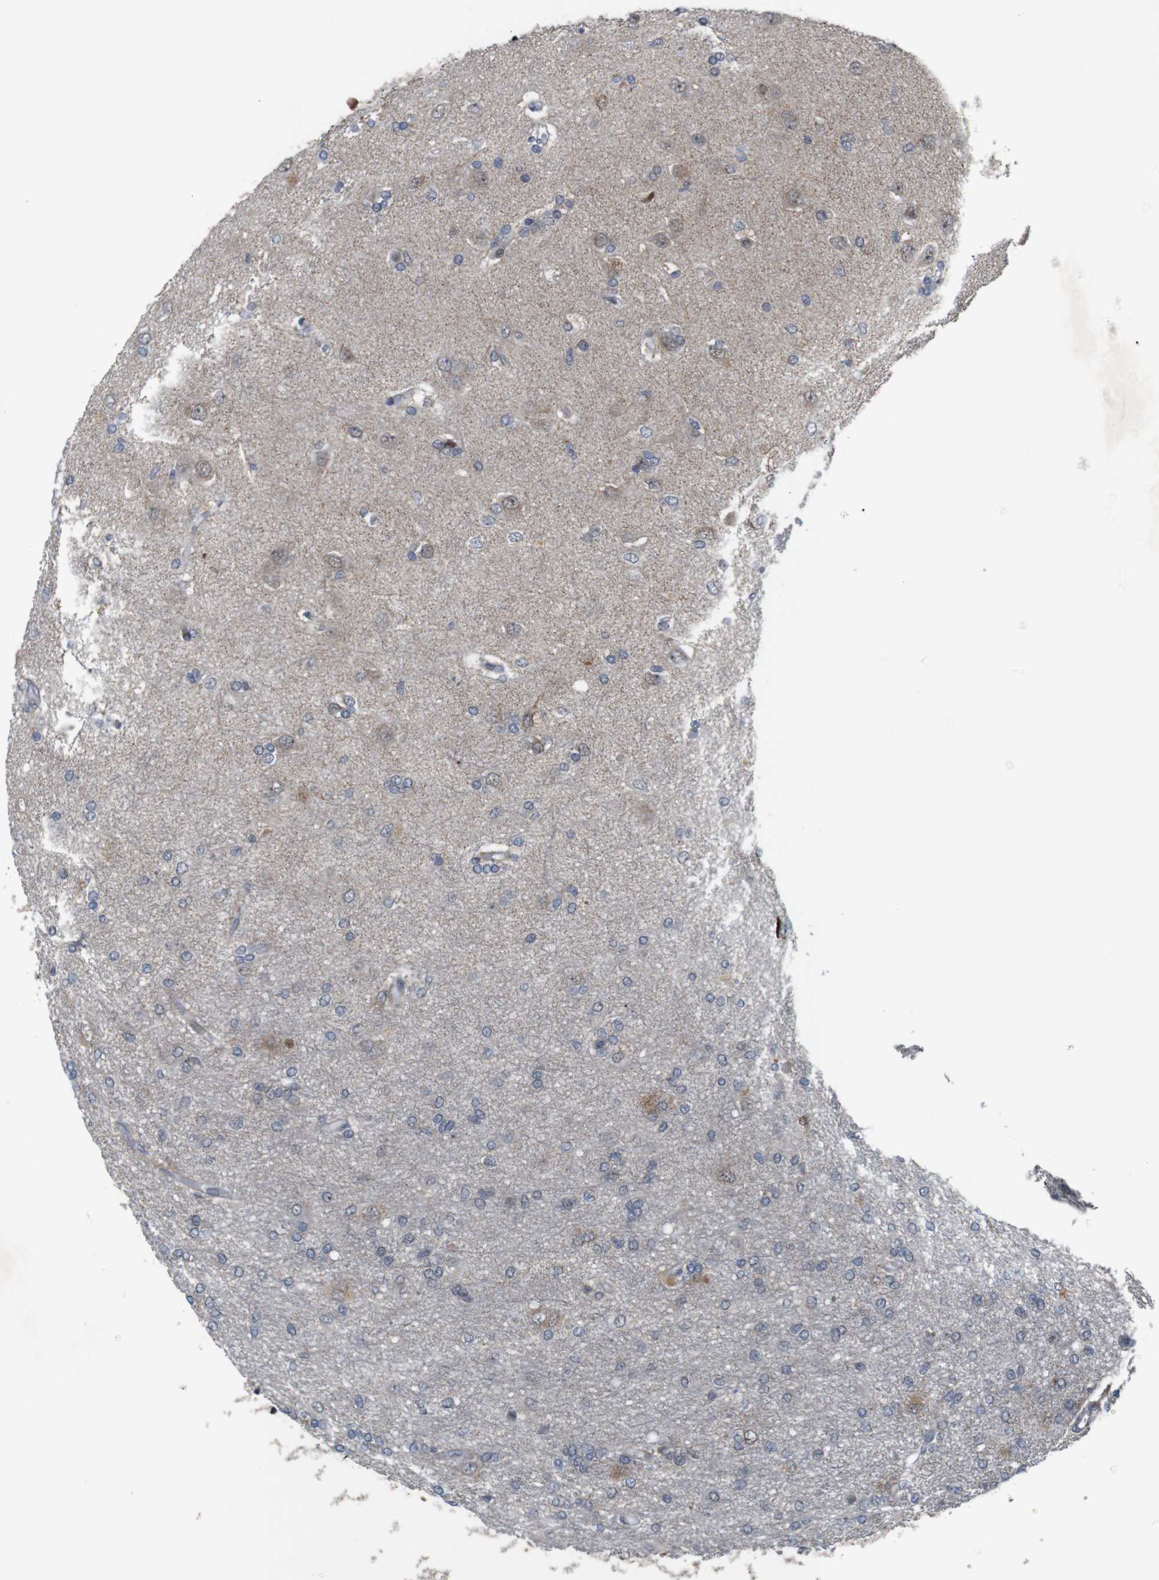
{"staining": {"intensity": "weak", "quantity": "<25%", "location": "cytoplasmic/membranous"}, "tissue": "glioma", "cell_type": "Tumor cells", "image_type": "cancer", "snomed": [{"axis": "morphology", "description": "Glioma, malignant, High grade"}, {"axis": "topography", "description": "Brain"}], "caption": "Human malignant glioma (high-grade) stained for a protein using immunohistochemistry (IHC) shows no staining in tumor cells.", "gene": "ATP7B", "patient": {"sex": "female", "age": 59}}